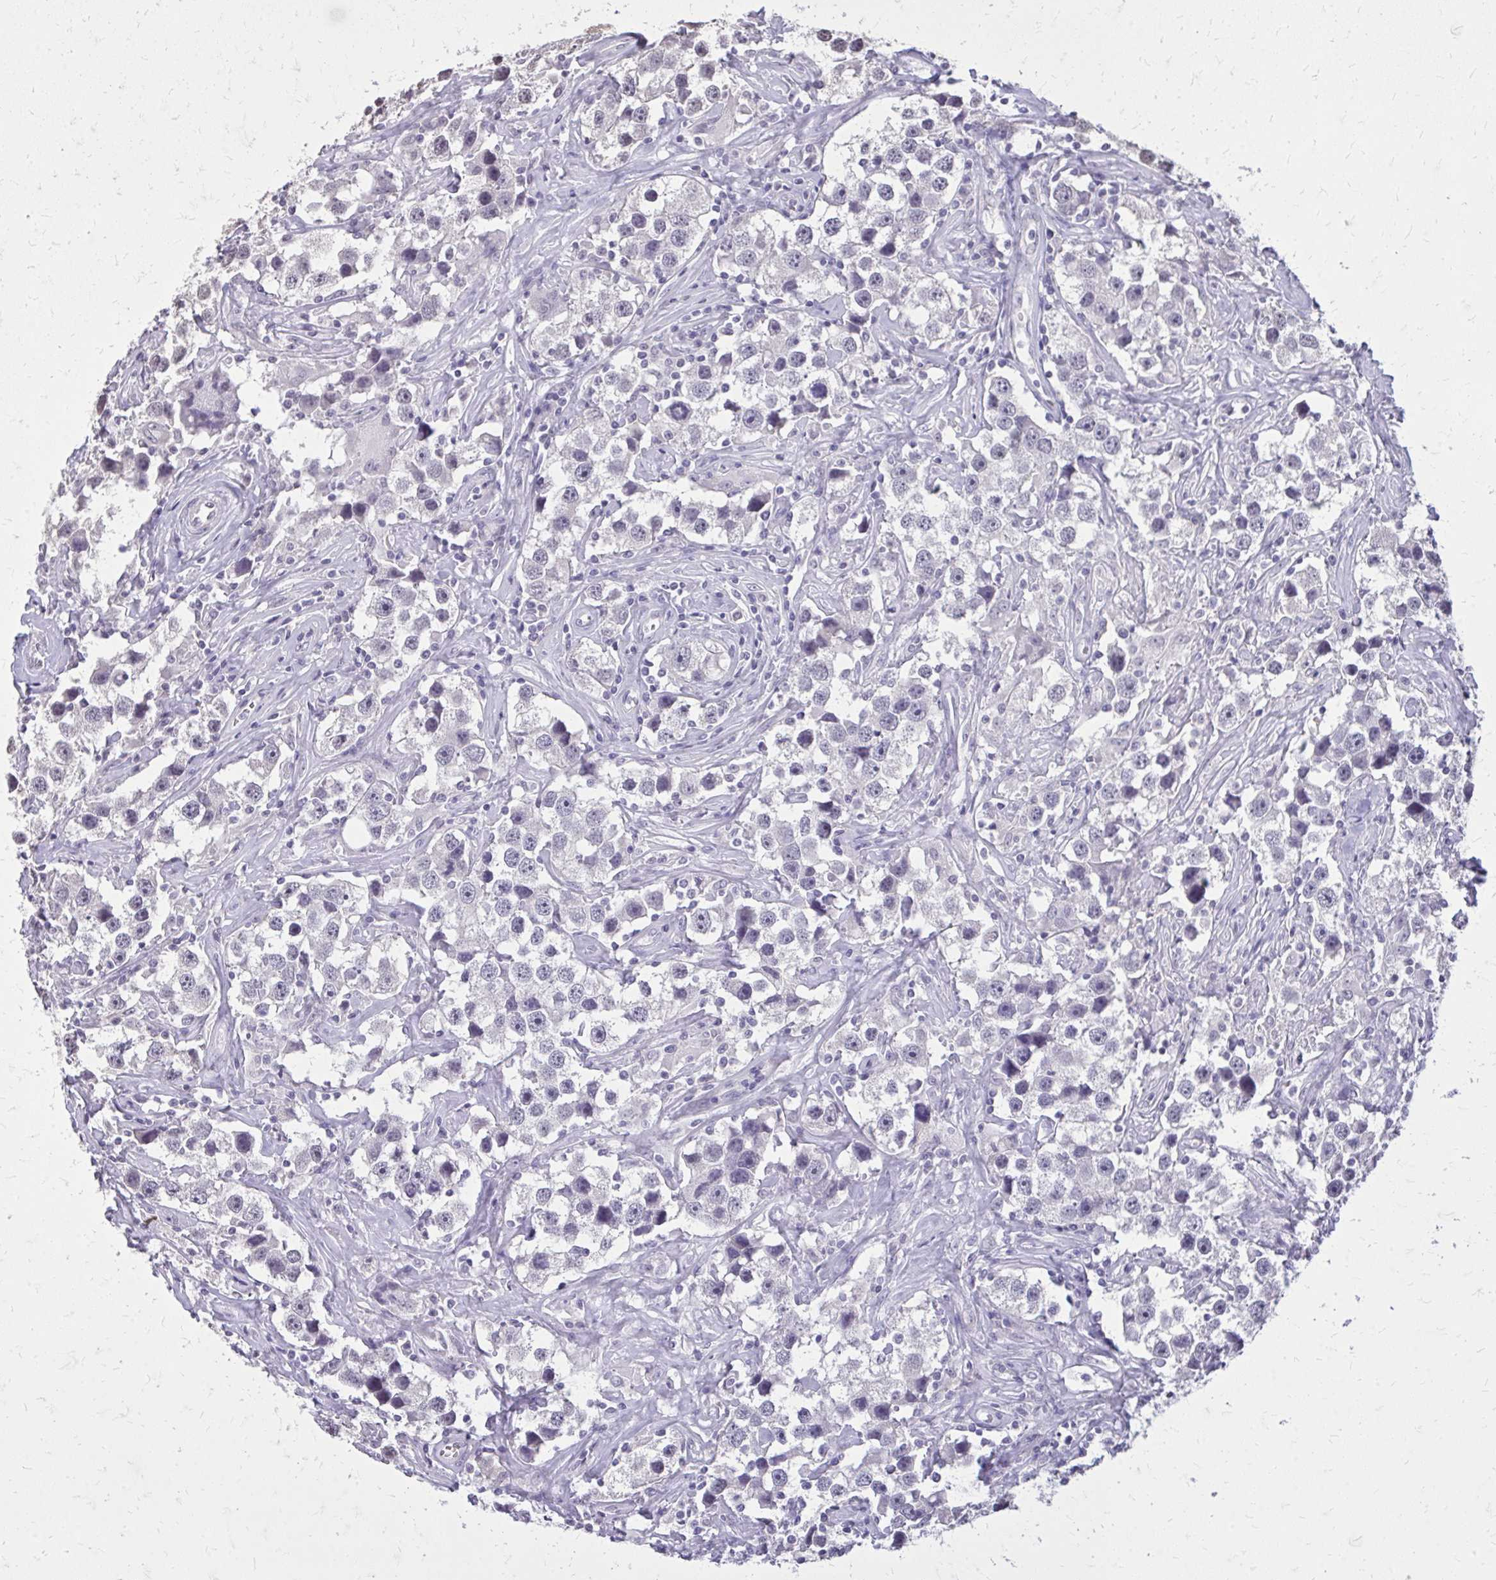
{"staining": {"intensity": "negative", "quantity": "none", "location": "none"}, "tissue": "testis cancer", "cell_type": "Tumor cells", "image_type": "cancer", "snomed": [{"axis": "morphology", "description": "Seminoma, NOS"}, {"axis": "topography", "description": "Testis"}], "caption": "High magnification brightfield microscopy of seminoma (testis) stained with DAB (3,3'-diaminobenzidine) (brown) and counterstained with hematoxylin (blue): tumor cells show no significant staining. Nuclei are stained in blue.", "gene": "AKAP5", "patient": {"sex": "male", "age": 49}}